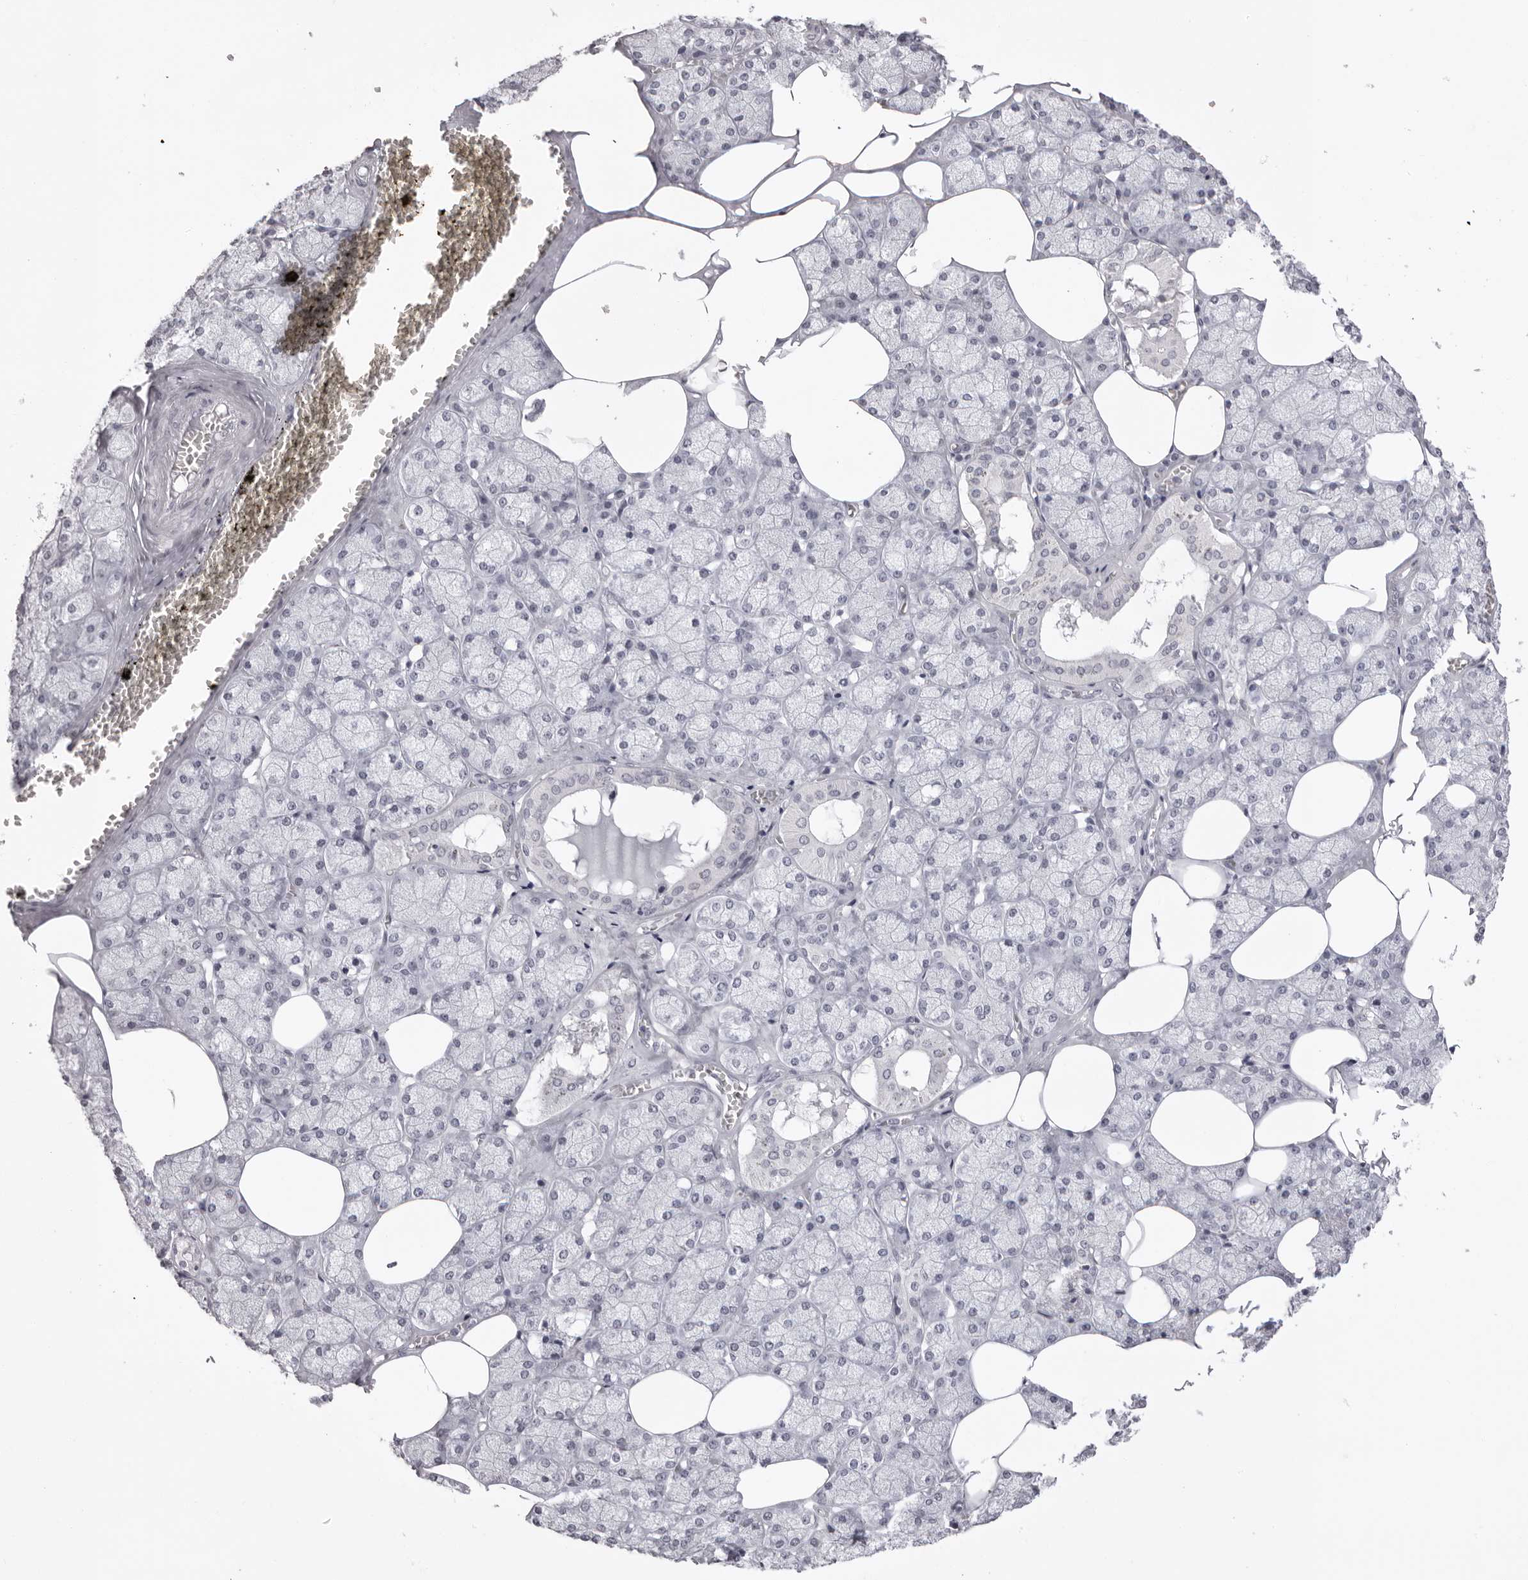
{"staining": {"intensity": "negative", "quantity": "none", "location": "none"}, "tissue": "salivary gland", "cell_type": "Glandular cells", "image_type": "normal", "snomed": [{"axis": "morphology", "description": "Normal tissue, NOS"}, {"axis": "topography", "description": "Salivary gland"}], "caption": "A photomicrograph of salivary gland stained for a protein exhibits no brown staining in glandular cells. (Immunohistochemistry (ihc), brightfield microscopy, high magnification).", "gene": "MAFK", "patient": {"sex": "male", "age": 62}}